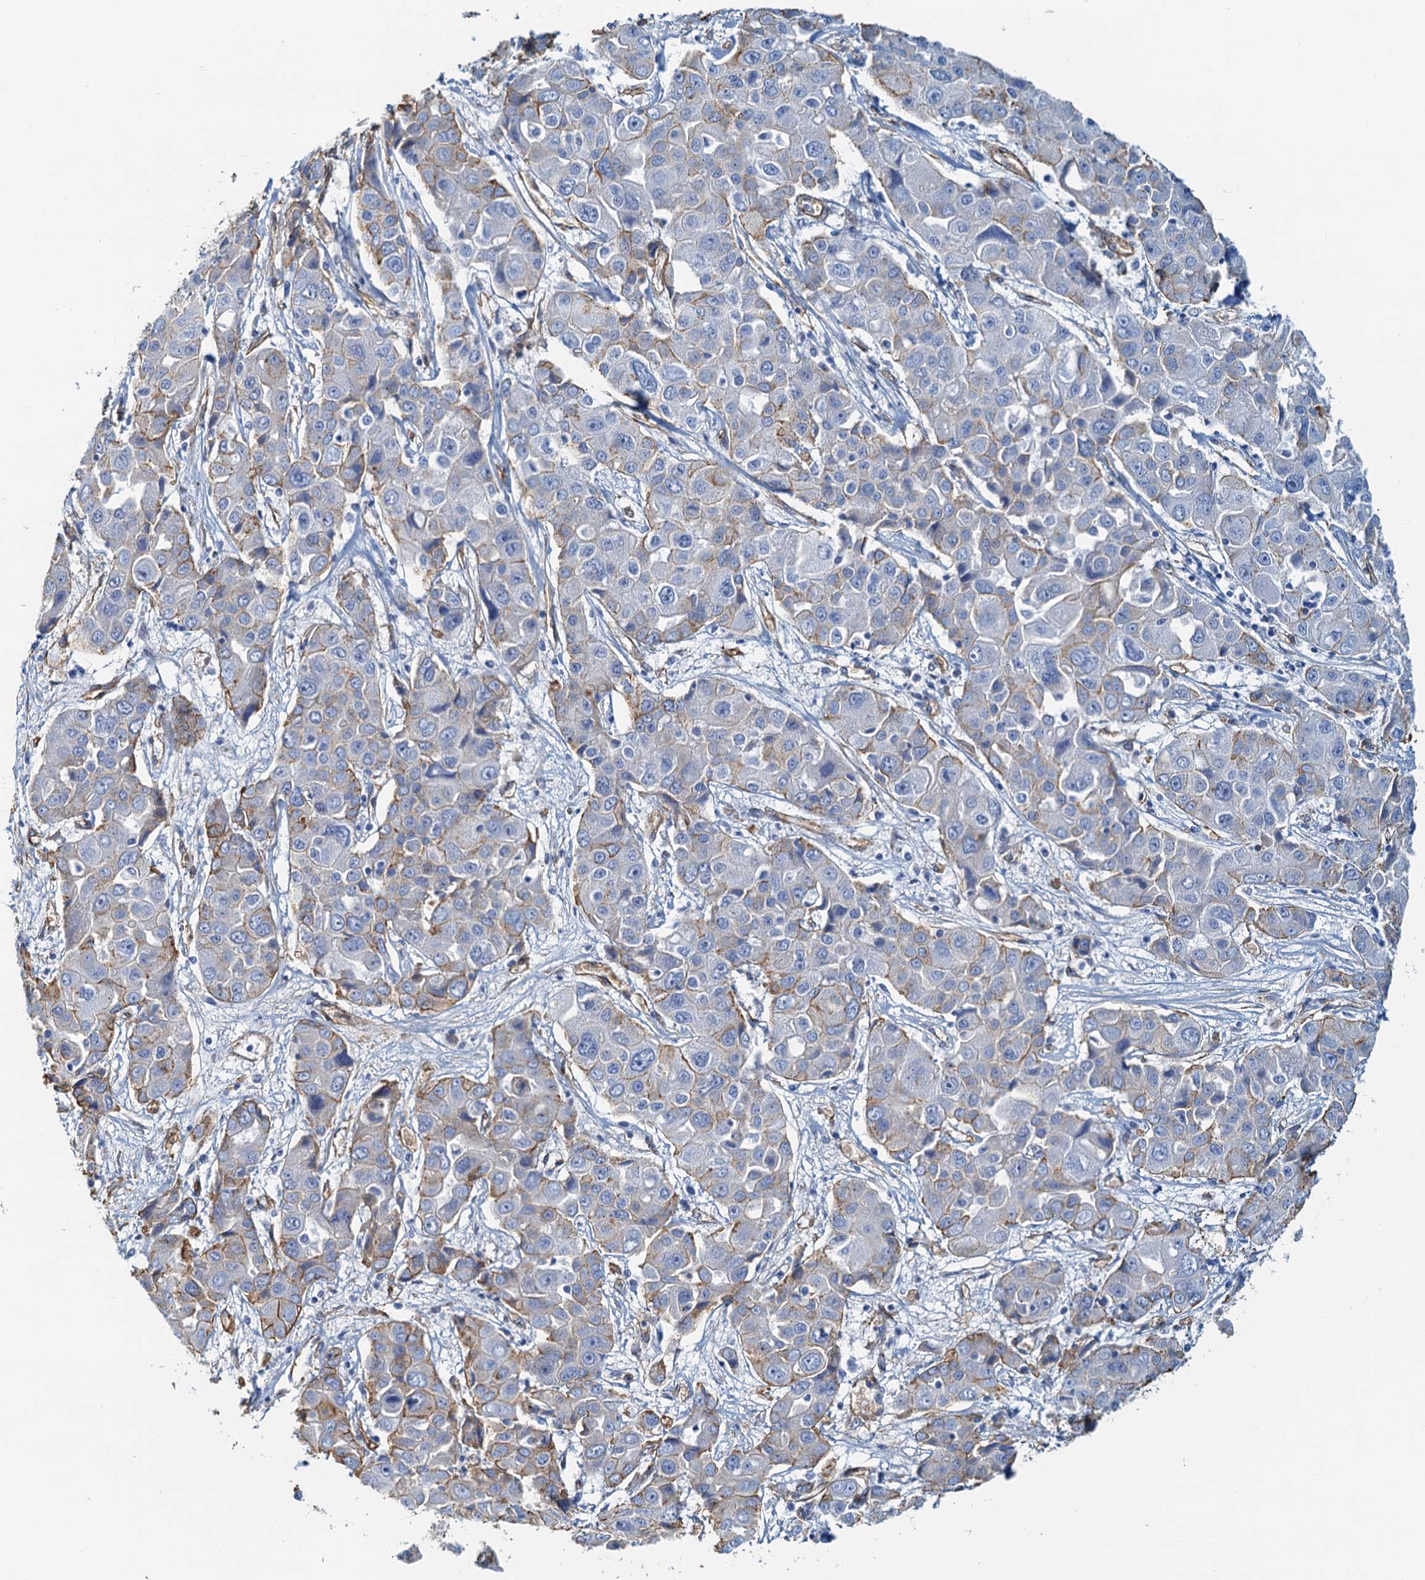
{"staining": {"intensity": "moderate", "quantity": "<25%", "location": "cytoplasmic/membranous"}, "tissue": "liver cancer", "cell_type": "Tumor cells", "image_type": "cancer", "snomed": [{"axis": "morphology", "description": "Cholangiocarcinoma"}, {"axis": "topography", "description": "Liver"}], "caption": "Protein staining shows moderate cytoplasmic/membranous positivity in approximately <25% of tumor cells in liver cancer.", "gene": "DGKG", "patient": {"sex": "male", "age": 67}}